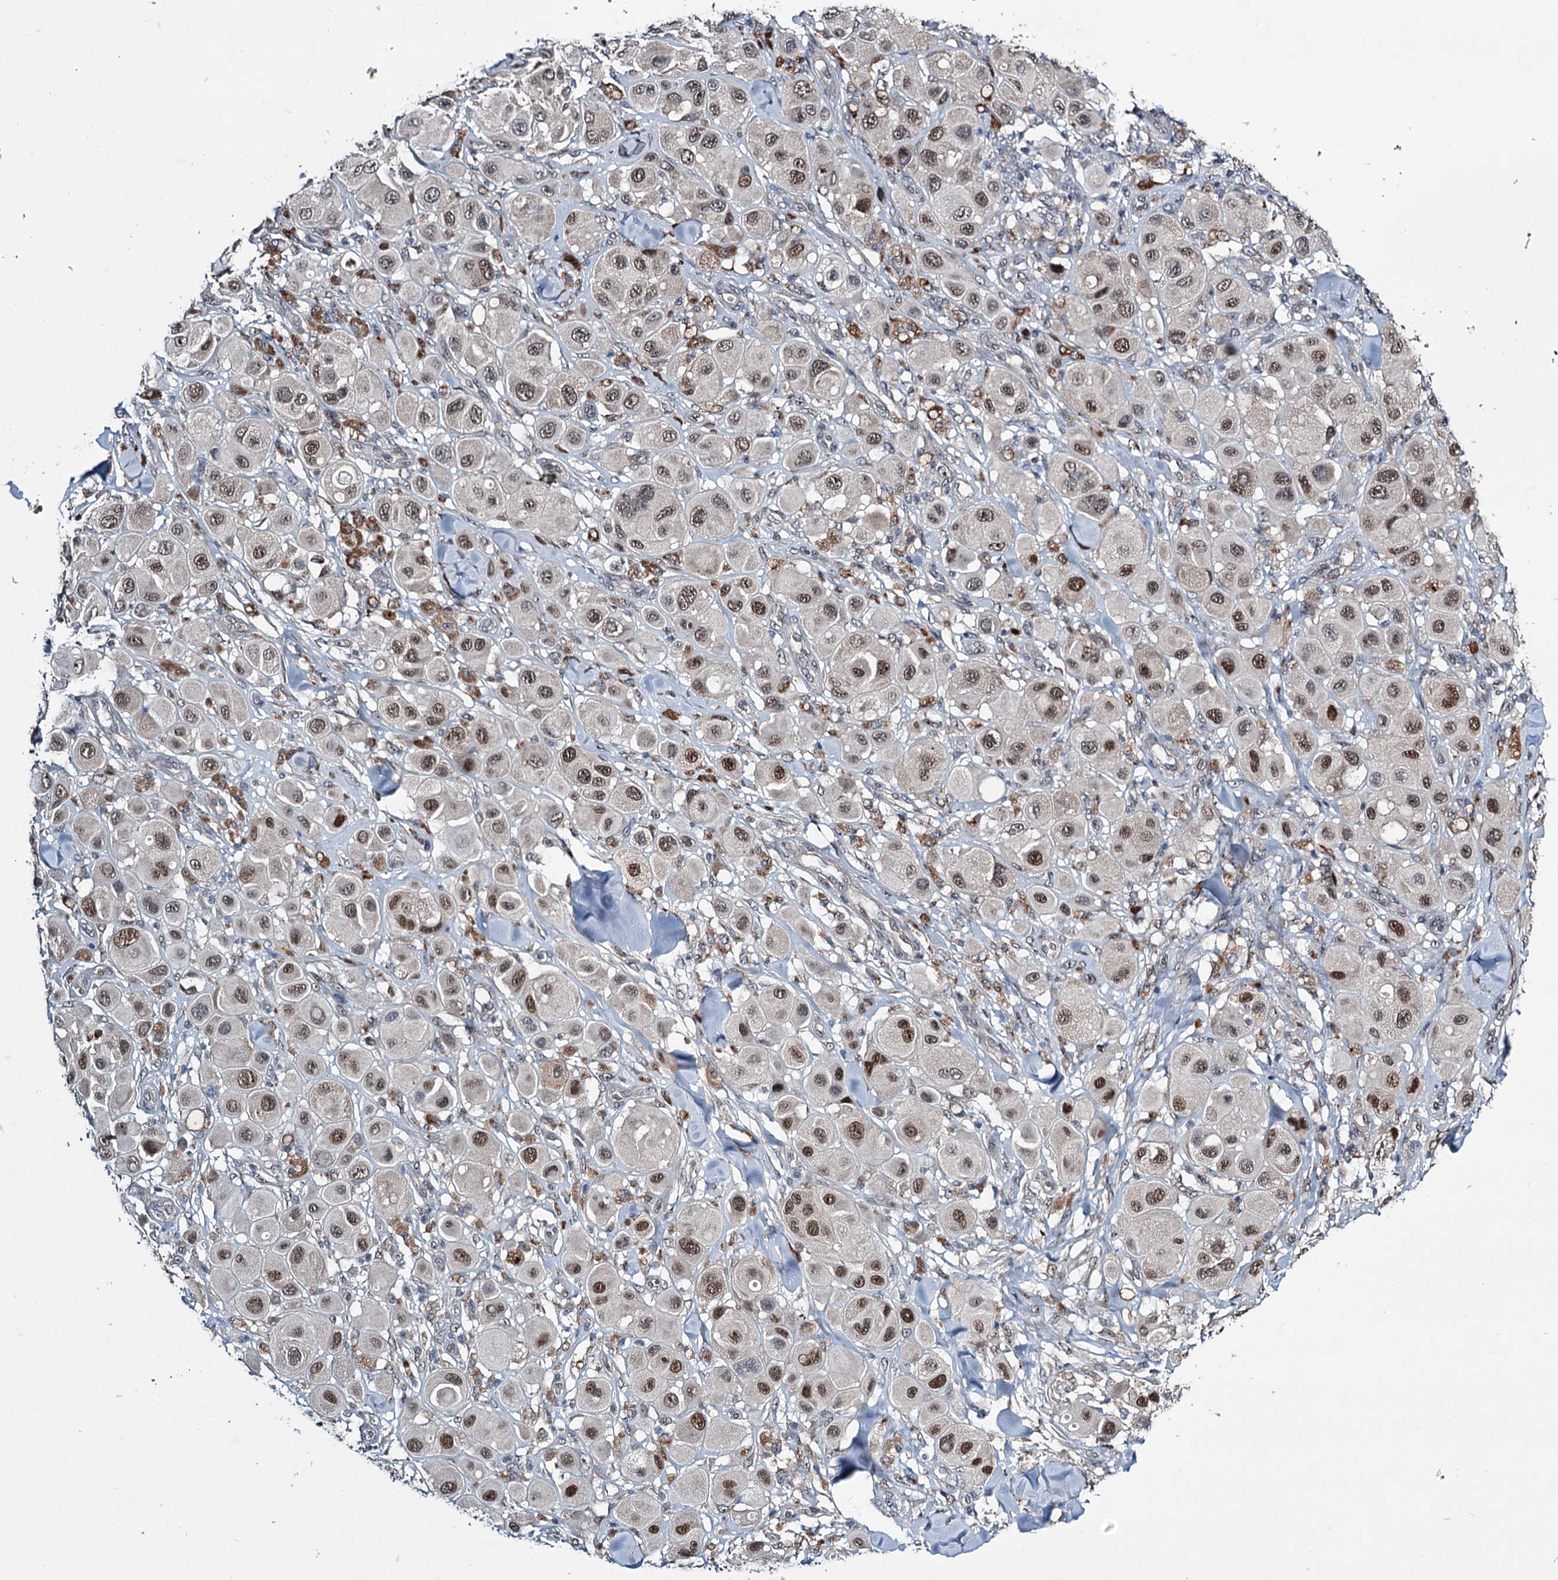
{"staining": {"intensity": "moderate", "quantity": ">75%", "location": "nuclear"}, "tissue": "melanoma", "cell_type": "Tumor cells", "image_type": "cancer", "snomed": [{"axis": "morphology", "description": "Malignant melanoma, Metastatic site"}, {"axis": "topography", "description": "Skin"}], "caption": "Immunohistochemistry (IHC) image of human malignant melanoma (metastatic site) stained for a protein (brown), which displays medium levels of moderate nuclear staining in approximately >75% of tumor cells.", "gene": "DCUN1D4", "patient": {"sex": "male", "age": 41}}